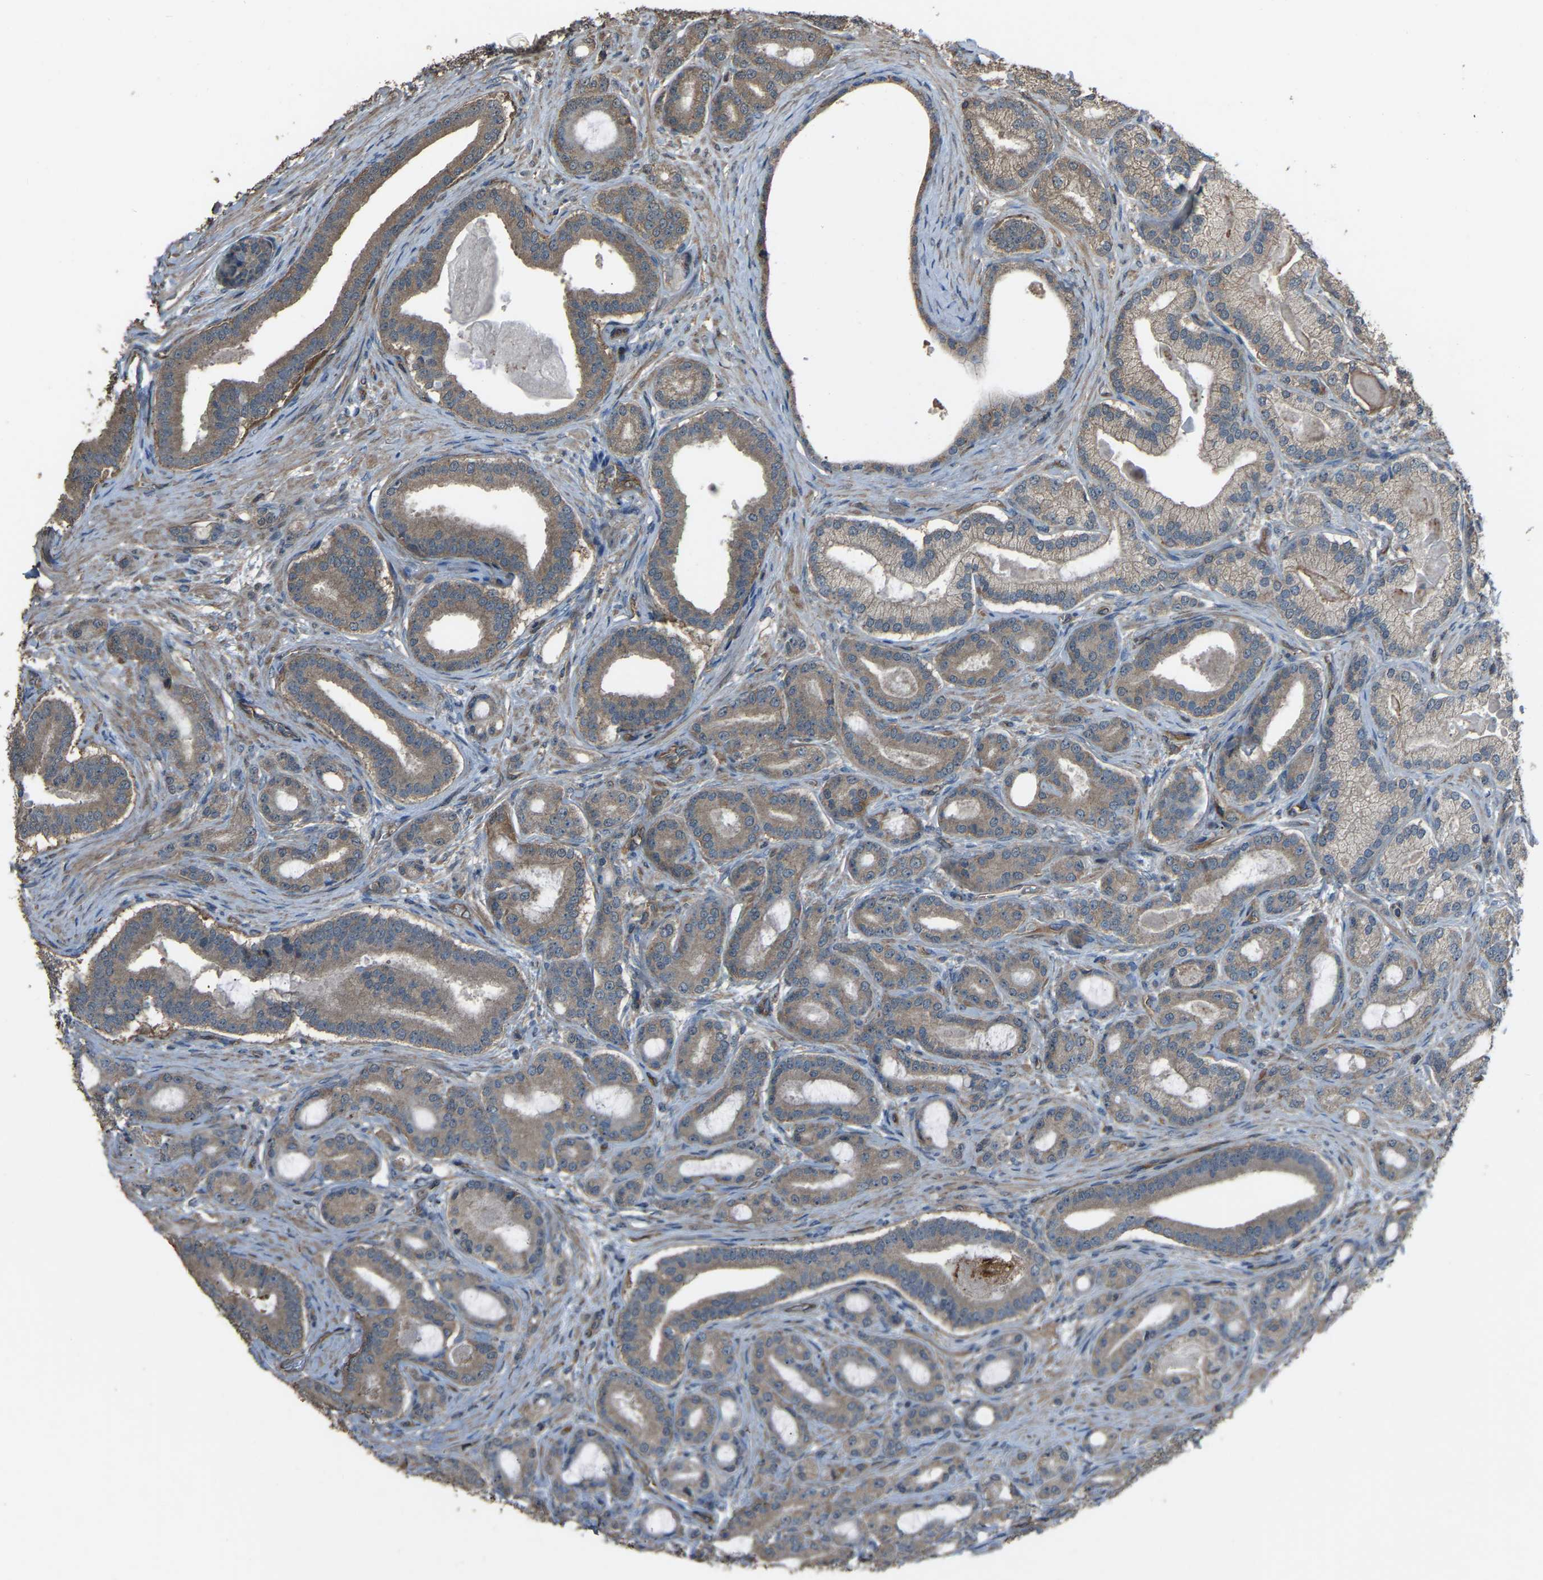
{"staining": {"intensity": "weak", "quantity": "<25%", "location": "cytoplasmic/membranous"}, "tissue": "prostate cancer", "cell_type": "Tumor cells", "image_type": "cancer", "snomed": [{"axis": "morphology", "description": "Adenocarcinoma, High grade"}, {"axis": "topography", "description": "Prostate"}], "caption": "Immunohistochemical staining of human prostate high-grade adenocarcinoma shows no significant expression in tumor cells.", "gene": "SLC4A2", "patient": {"sex": "male", "age": 60}}